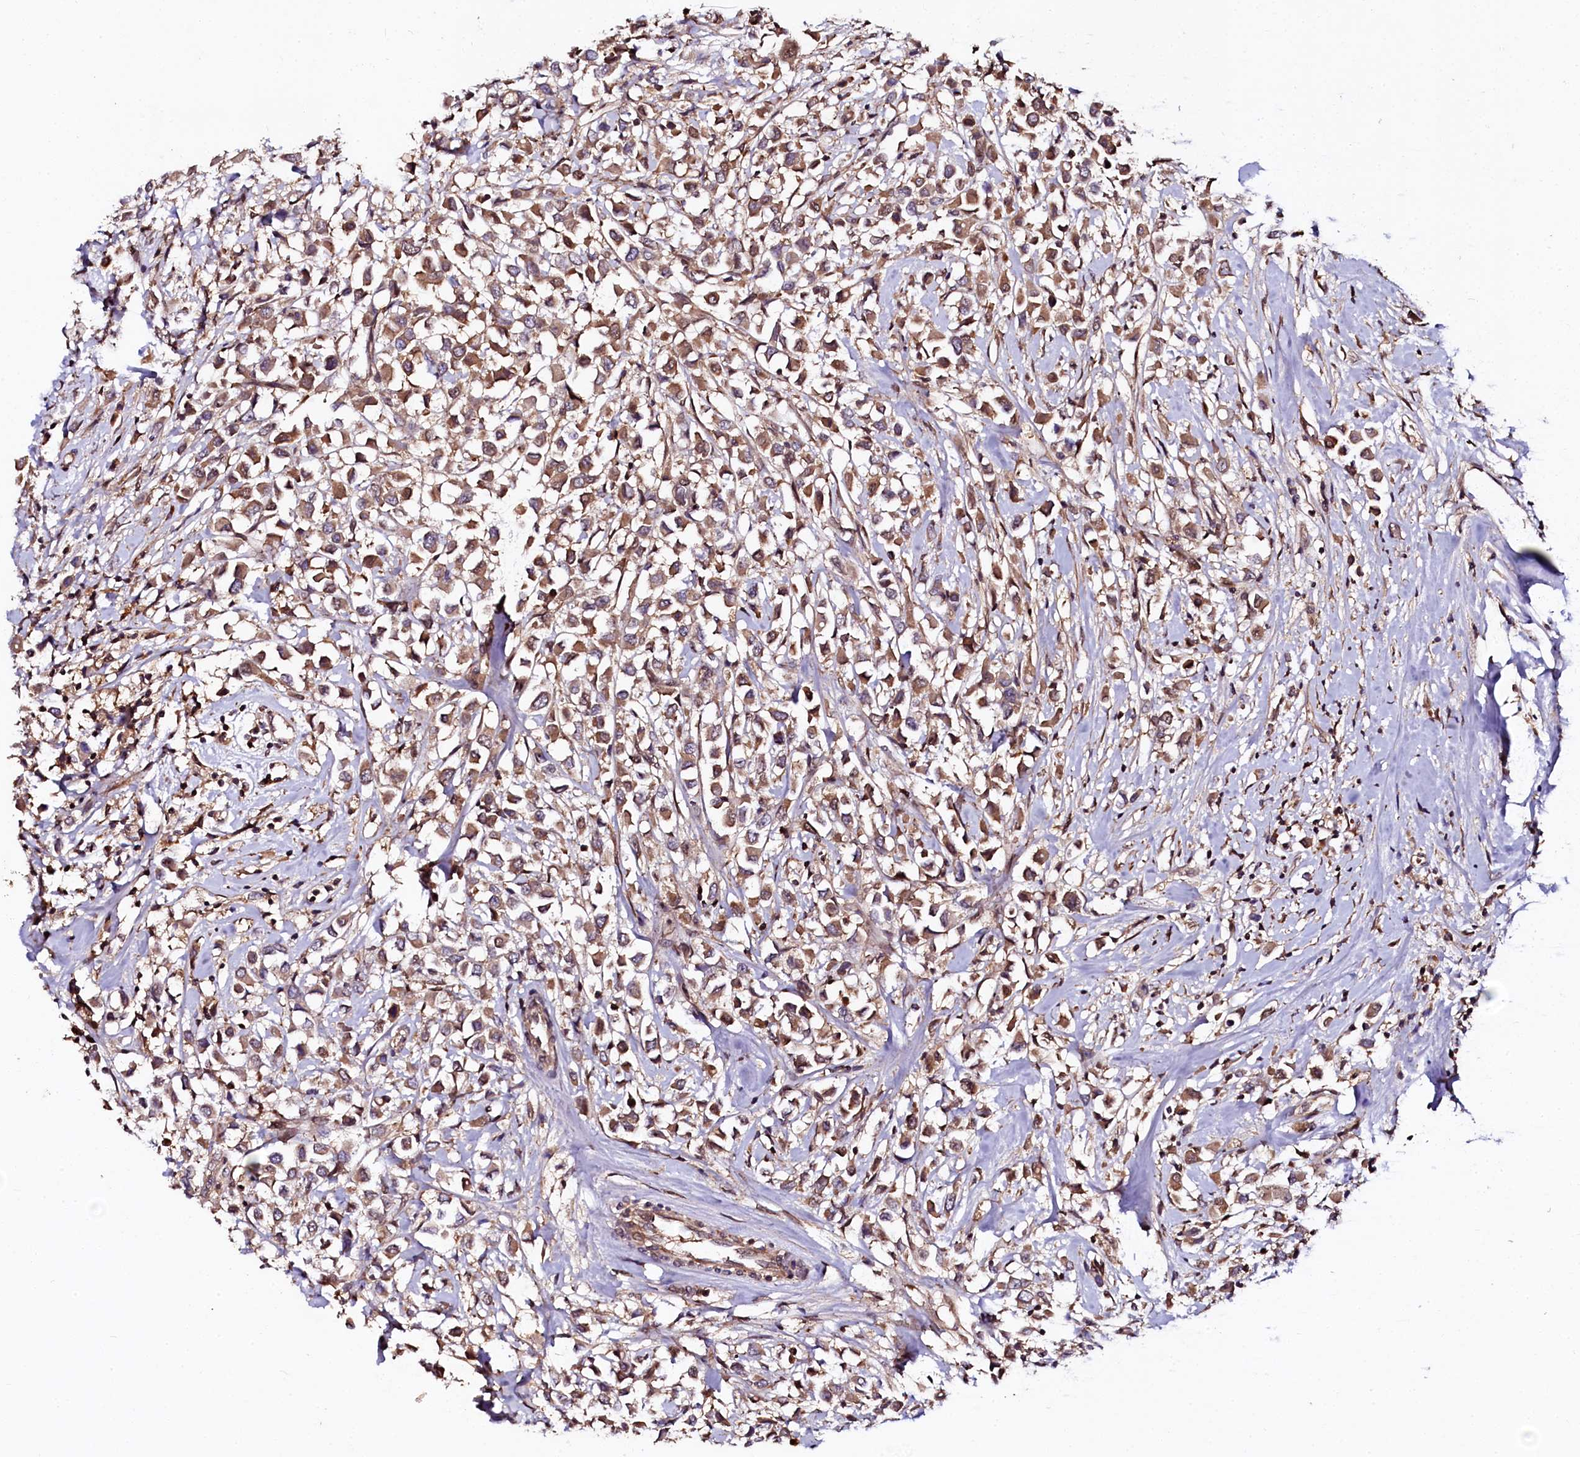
{"staining": {"intensity": "moderate", "quantity": ">75%", "location": "cytoplasmic/membranous"}, "tissue": "breast cancer", "cell_type": "Tumor cells", "image_type": "cancer", "snomed": [{"axis": "morphology", "description": "Duct carcinoma"}, {"axis": "topography", "description": "Breast"}], "caption": "DAB immunohistochemical staining of human breast infiltrating ductal carcinoma exhibits moderate cytoplasmic/membranous protein expression in about >75% of tumor cells.", "gene": "N4BP1", "patient": {"sex": "female", "age": 87}}